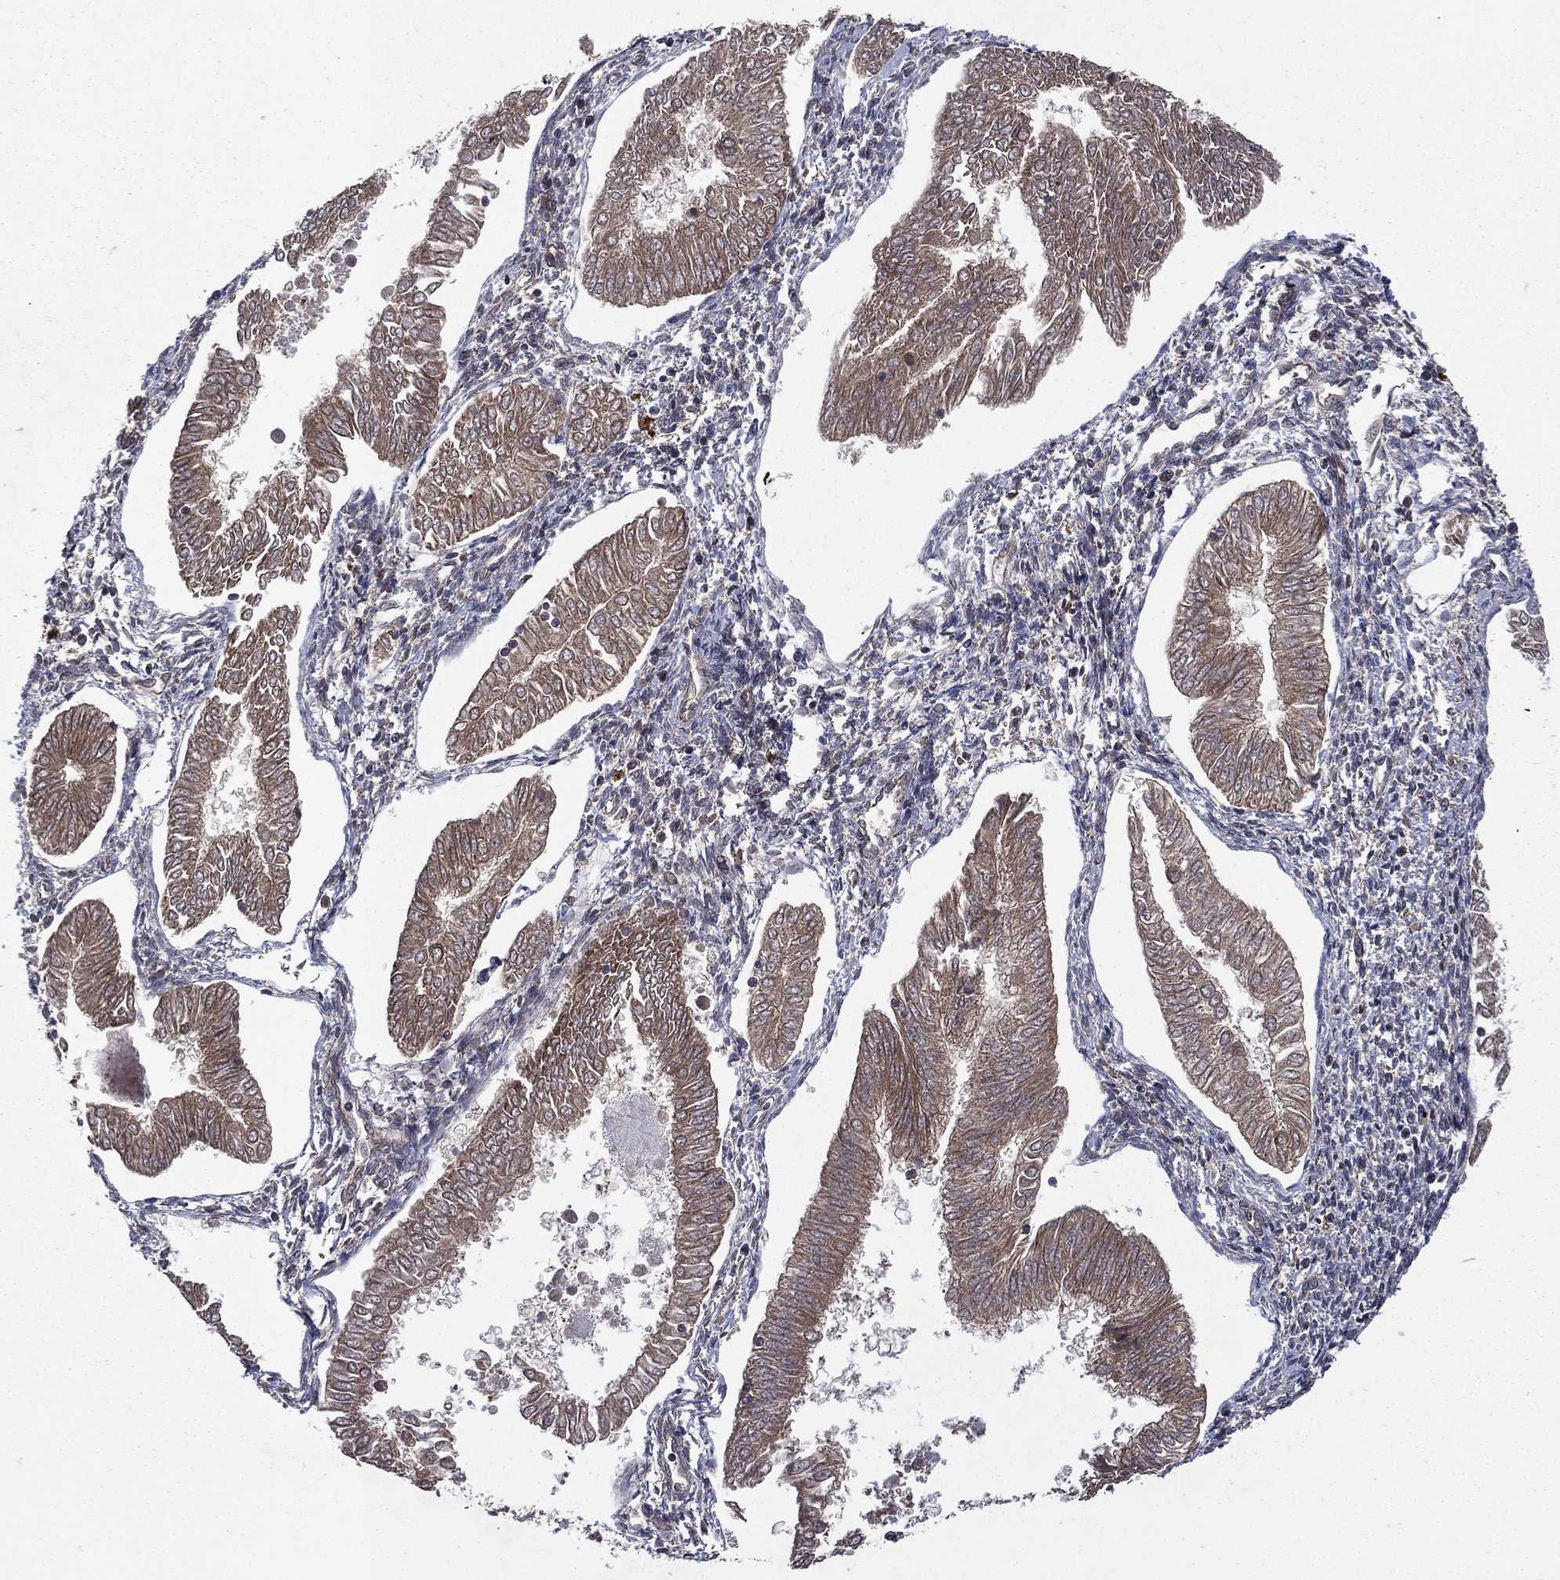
{"staining": {"intensity": "moderate", "quantity": ">75%", "location": "cytoplasmic/membranous"}, "tissue": "endometrial cancer", "cell_type": "Tumor cells", "image_type": "cancer", "snomed": [{"axis": "morphology", "description": "Adenocarcinoma, NOS"}, {"axis": "topography", "description": "Endometrium"}], "caption": "Immunohistochemistry (IHC) (DAB) staining of endometrial cancer (adenocarcinoma) exhibits moderate cytoplasmic/membranous protein positivity in approximately >75% of tumor cells.", "gene": "RAB11FIP4", "patient": {"sex": "female", "age": 53}}